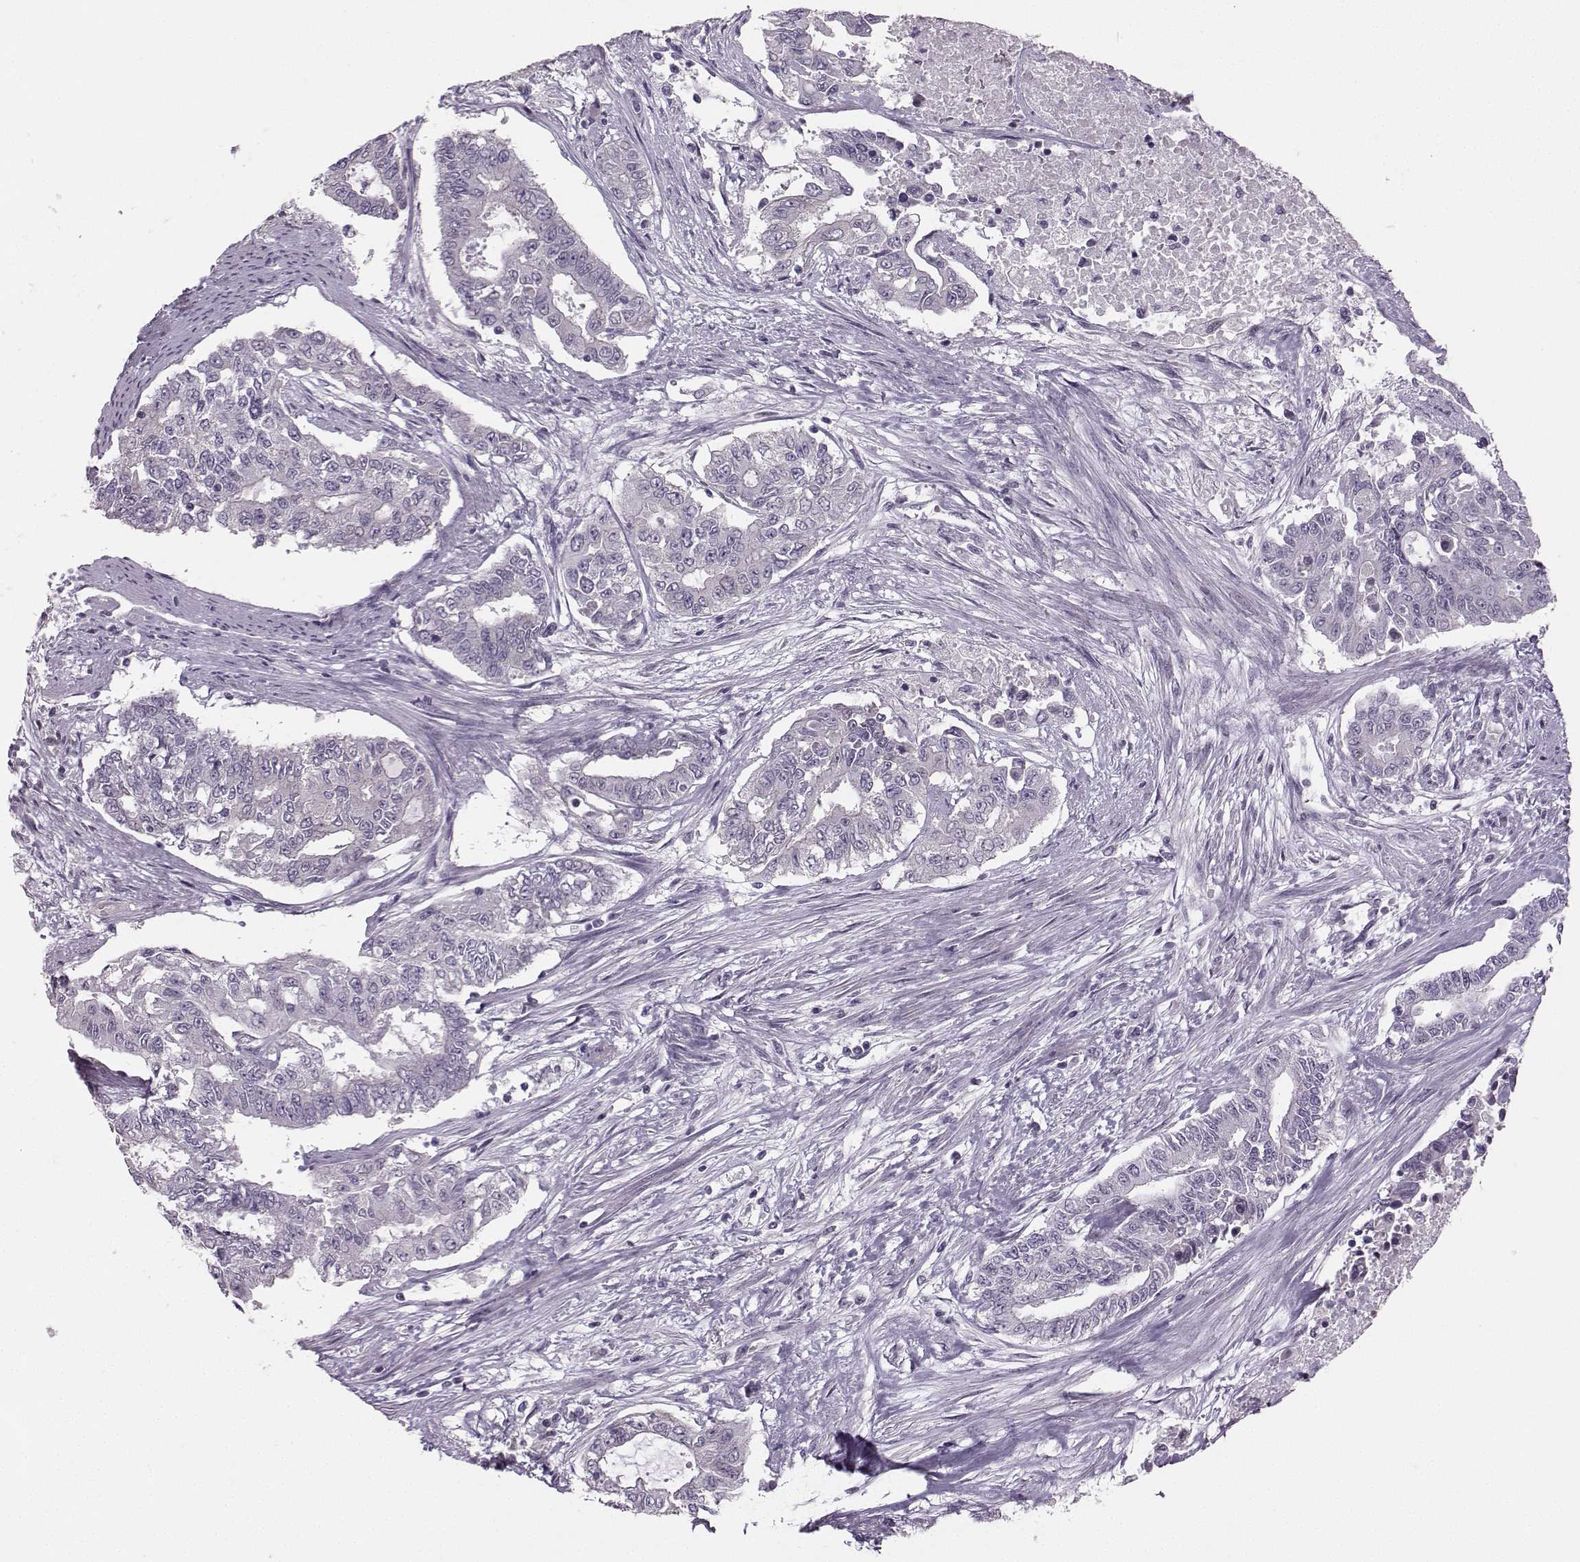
{"staining": {"intensity": "negative", "quantity": "none", "location": "none"}, "tissue": "endometrial cancer", "cell_type": "Tumor cells", "image_type": "cancer", "snomed": [{"axis": "morphology", "description": "Adenocarcinoma, NOS"}, {"axis": "topography", "description": "Uterus"}], "caption": "The micrograph exhibits no significant positivity in tumor cells of adenocarcinoma (endometrial). (DAB immunohistochemistry, high magnification).", "gene": "PKP2", "patient": {"sex": "female", "age": 59}}